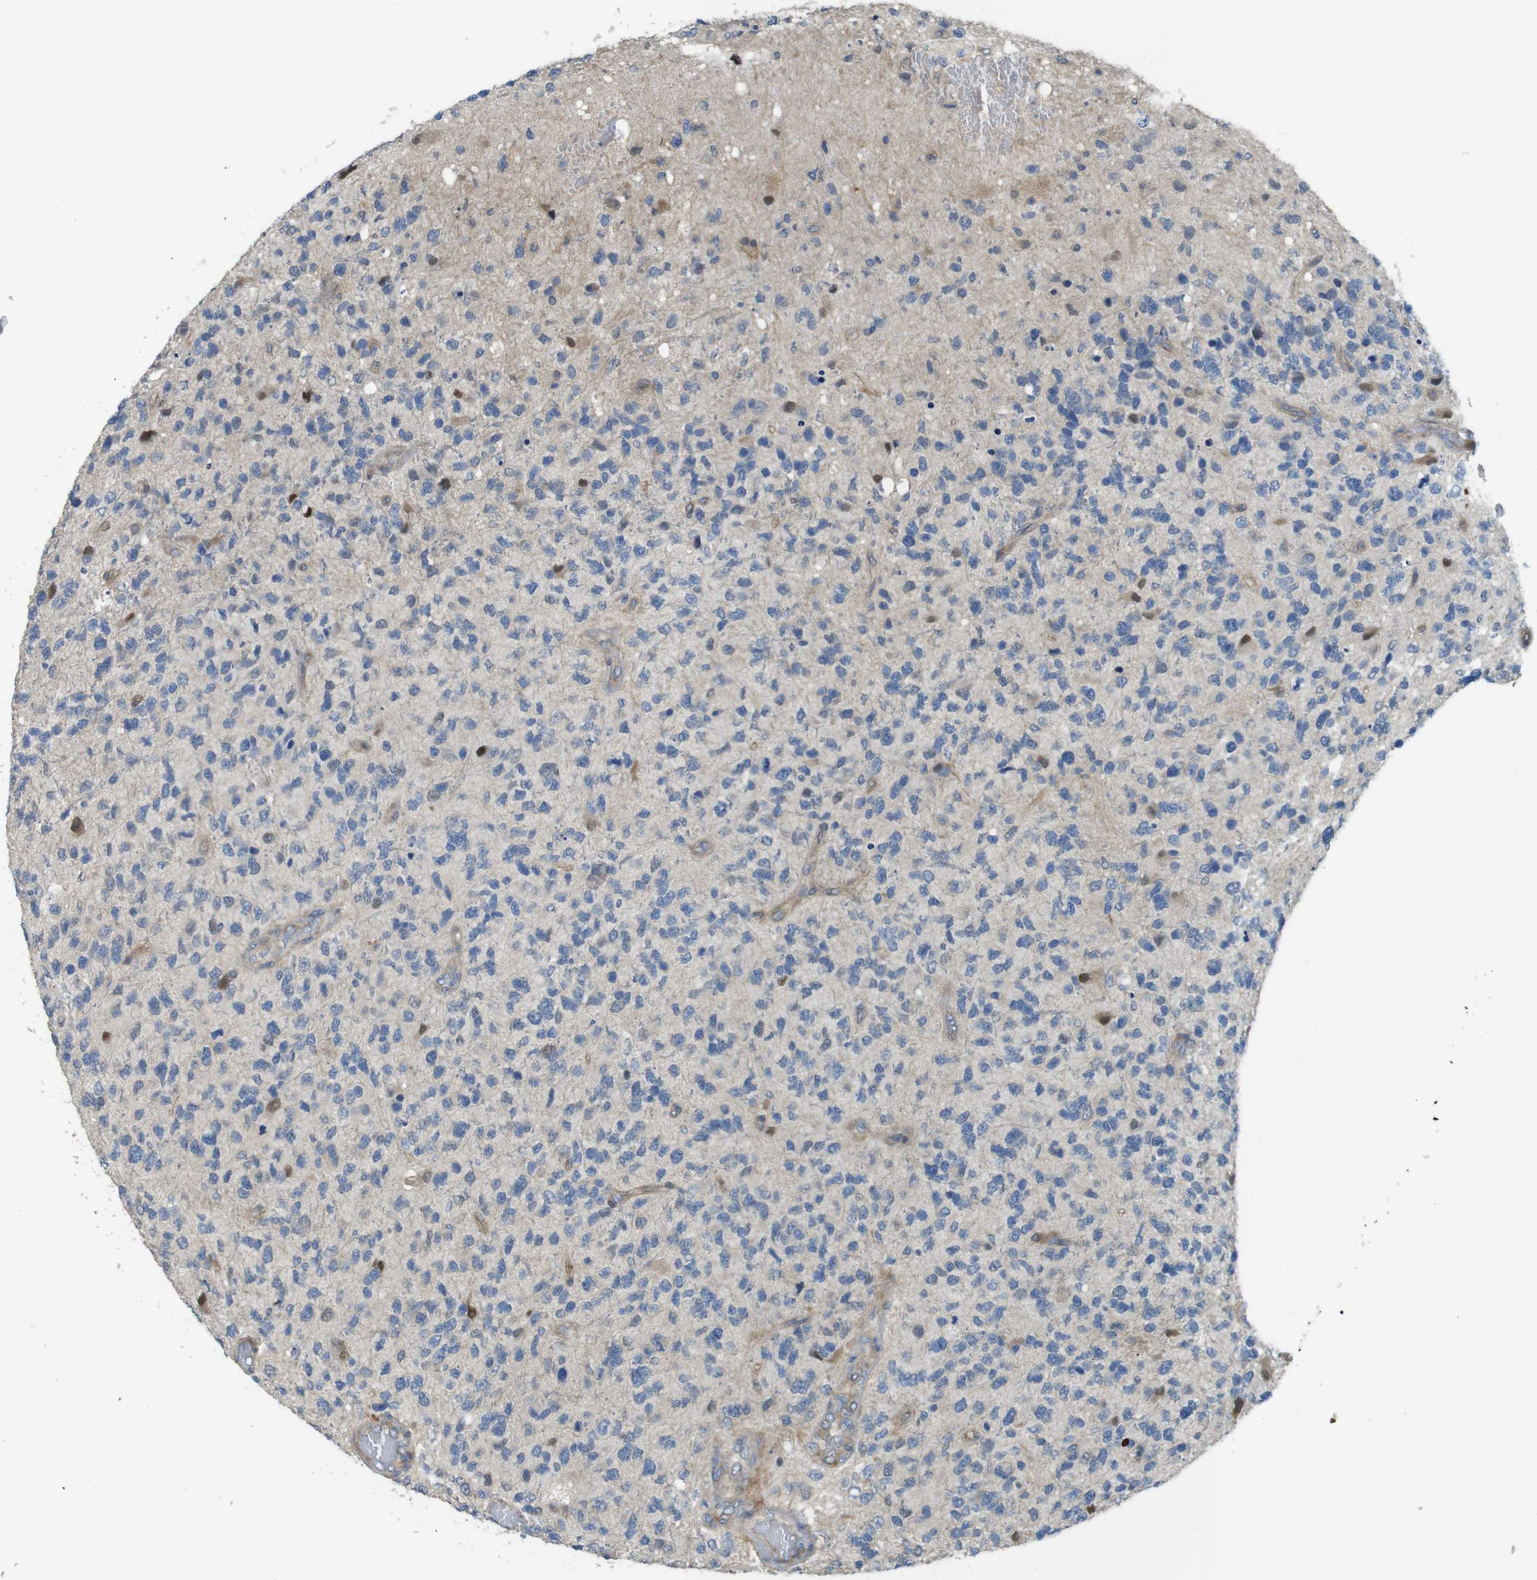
{"staining": {"intensity": "negative", "quantity": "none", "location": "none"}, "tissue": "glioma", "cell_type": "Tumor cells", "image_type": "cancer", "snomed": [{"axis": "morphology", "description": "Glioma, malignant, High grade"}, {"axis": "topography", "description": "Brain"}], "caption": "This is a photomicrograph of IHC staining of glioma, which shows no positivity in tumor cells.", "gene": "ABHD15", "patient": {"sex": "female", "age": 58}}